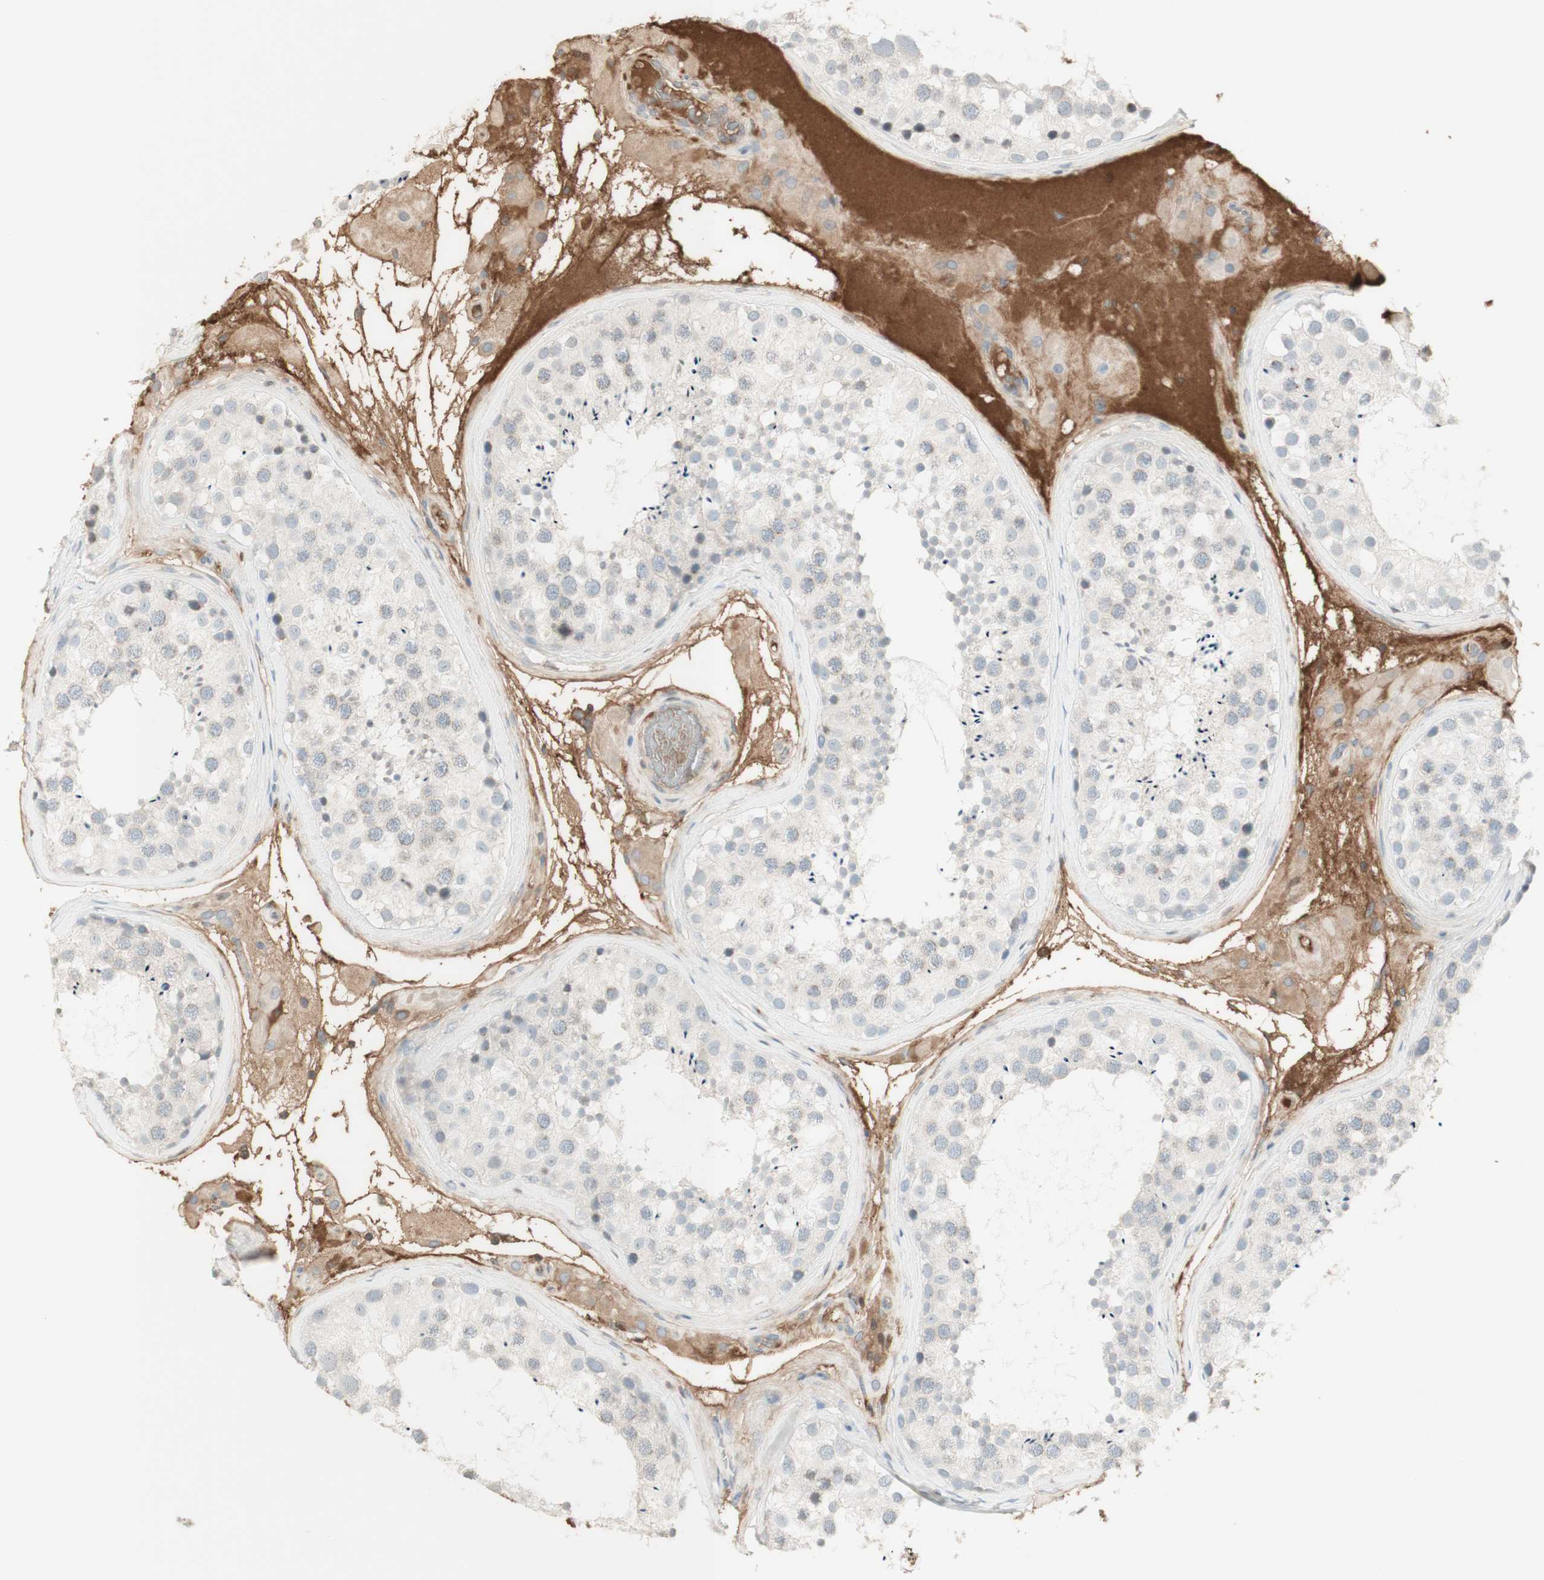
{"staining": {"intensity": "negative", "quantity": "none", "location": "none"}, "tissue": "testis", "cell_type": "Cells in seminiferous ducts", "image_type": "normal", "snomed": [{"axis": "morphology", "description": "Normal tissue, NOS"}, {"axis": "topography", "description": "Testis"}], "caption": "Image shows no significant protein staining in cells in seminiferous ducts of unremarkable testis.", "gene": "NID1", "patient": {"sex": "male", "age": 46}}